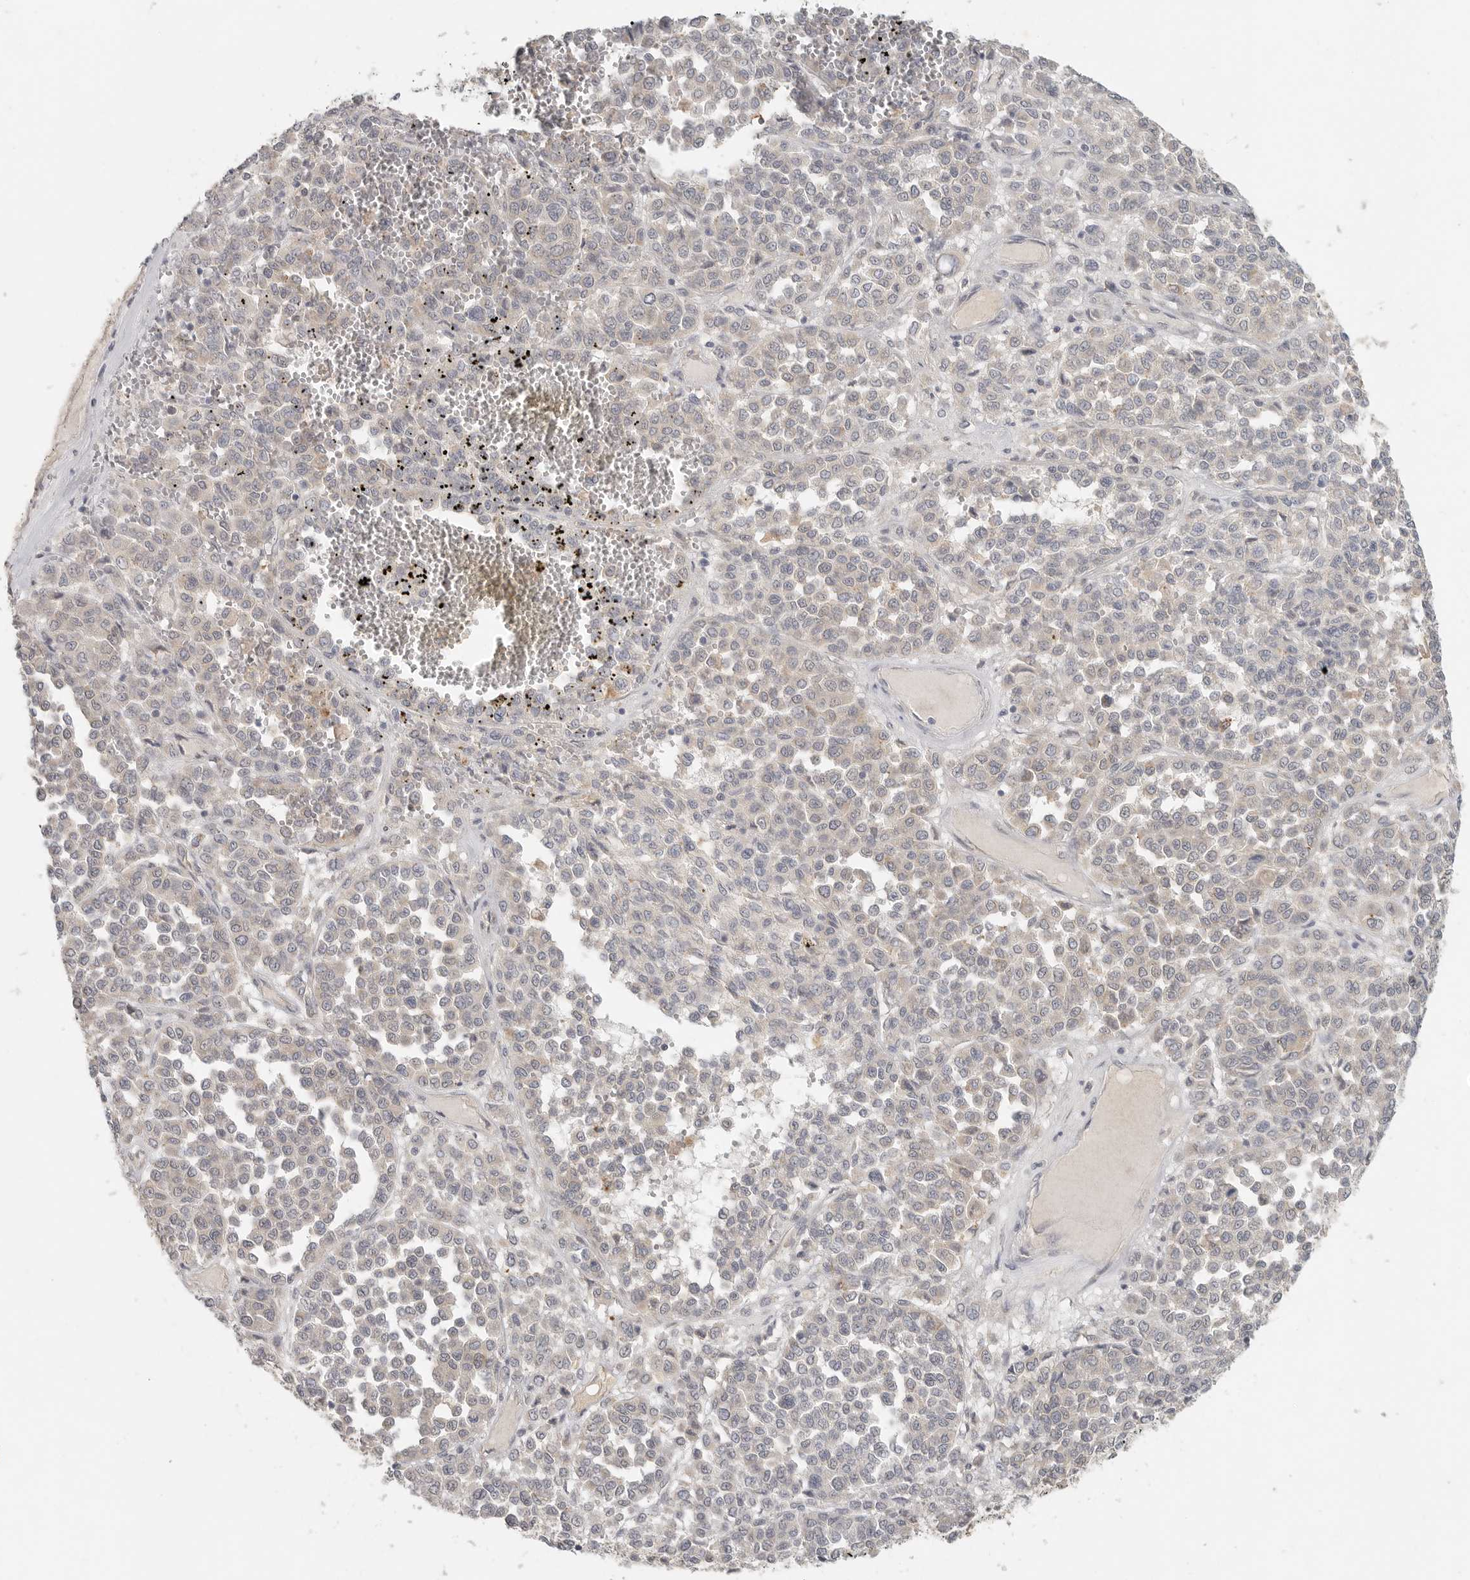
{"staining": {"intensity": "negative", "quantity": "none", "location": "none"}, "tissue": "melanoma", "cell_type": "Tumor cells", "image_type": "cancer", "snomed": [{"axis": "morphology", "description": "Malignant melanoma, Metastatic site"}, {"axis": "topography", "description": "Pancreas"}], "caption": "Immunohistochemical staining of human malignant melanoma (metastatic site) exhibits no significant positivity in tumor cells.", "gene": "SLC25A36", "patient": {"sex": "female", "age": 30}}